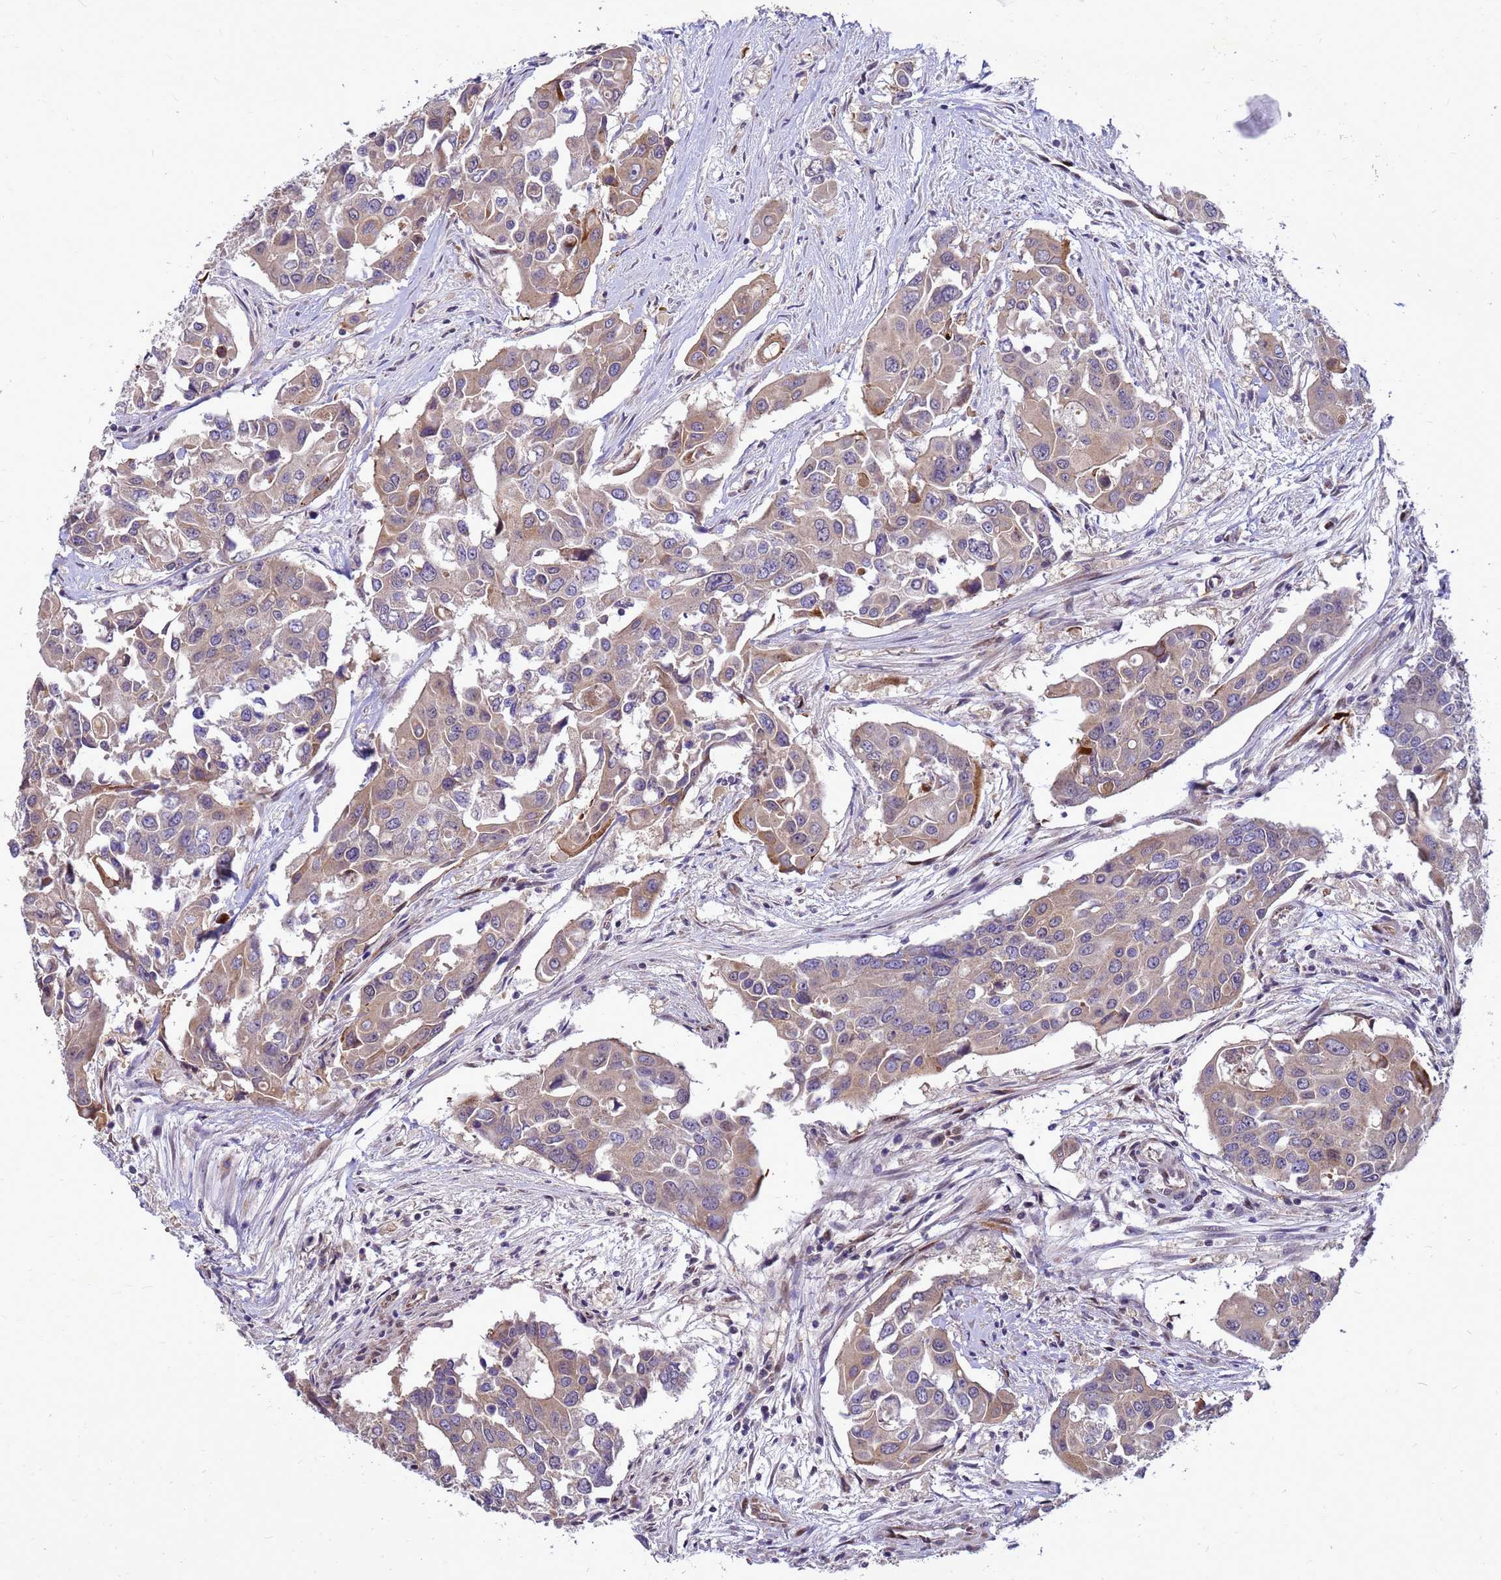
{"staining": {"intensity": "weak", "quantity": ">75%", "location": "cytoplasmic/membranous"}, "tissue": "colorectal cancer", "cell_type": "Tumor cells", "image_type": "cancer", "snomed": [{"axis": "morphology", "description": "Adenocarcinoma, NOS"}, {"axis": "topography", "description": "Colon"}], "caption": "Tumor cells reveal low levels of weak cytoplasmic/membranous expression in approximately >75% of cells in colorectal adenocarcinoma.", "gene": "RSPO1", "patient": {"sex": "male", "age": 77}}